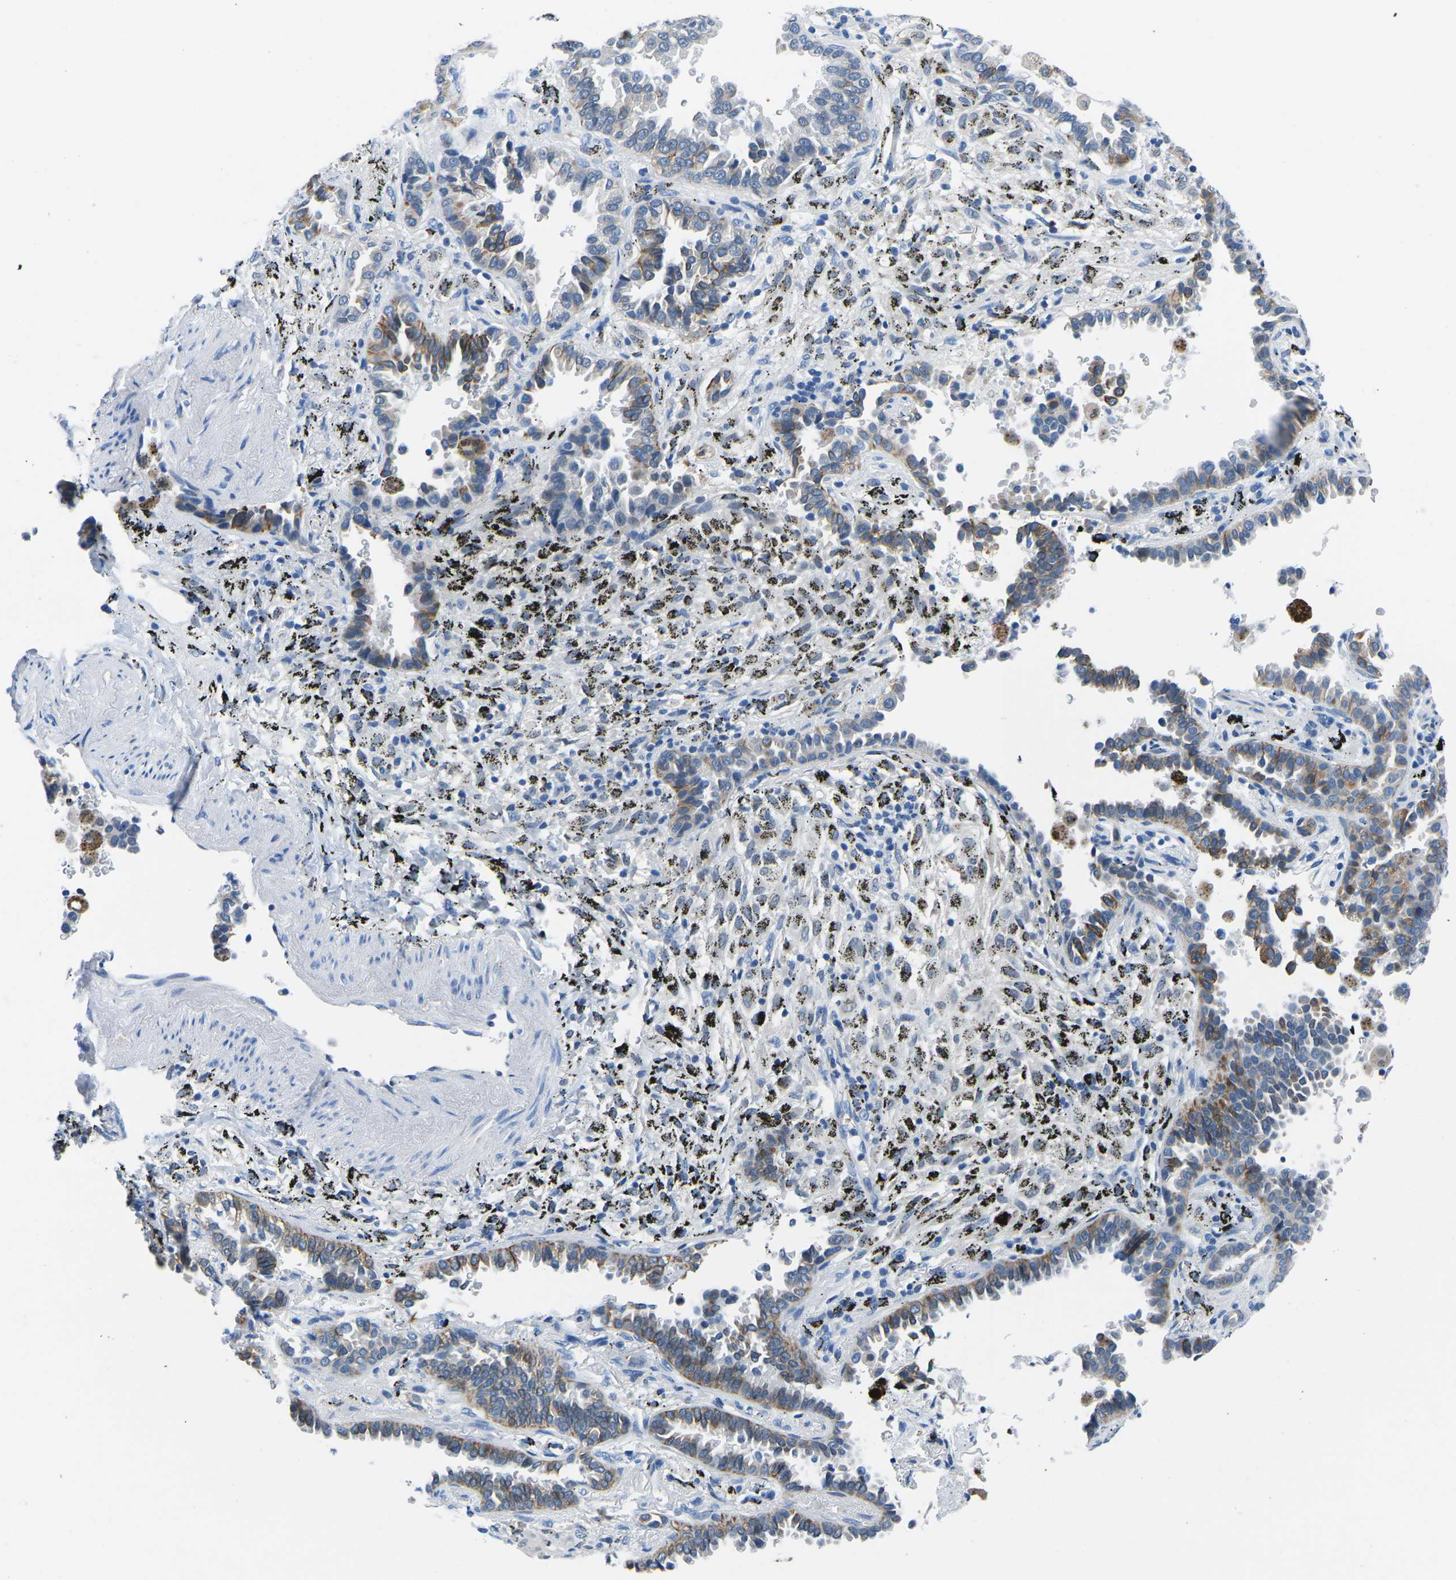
{"staining": {"intensity": "moderate", "quantity": "25%-75%", "location": "cytoplasmic/membranous"}, "tissue": "lung cancer", "cell_type": "Tumor cells", "image_type": "cancer", "snomed": [{"axis": "morphology", "description": "Normal tissue, NOS"}, {"axis": "morphology", "description": "Adenocarcinoma, NOS"}, {"axis": "topography", "description": "Lung"}], "caption": "IHC photomicrograph of human lung adenocarcinoma stained for a protein (brown), which displays medium levels of moderate cytoplasmic/membranous staining in about 25%-75% of tumor cells.", "gene": "TM6SF1", "patient": {"sex": "male", "age": 59}}